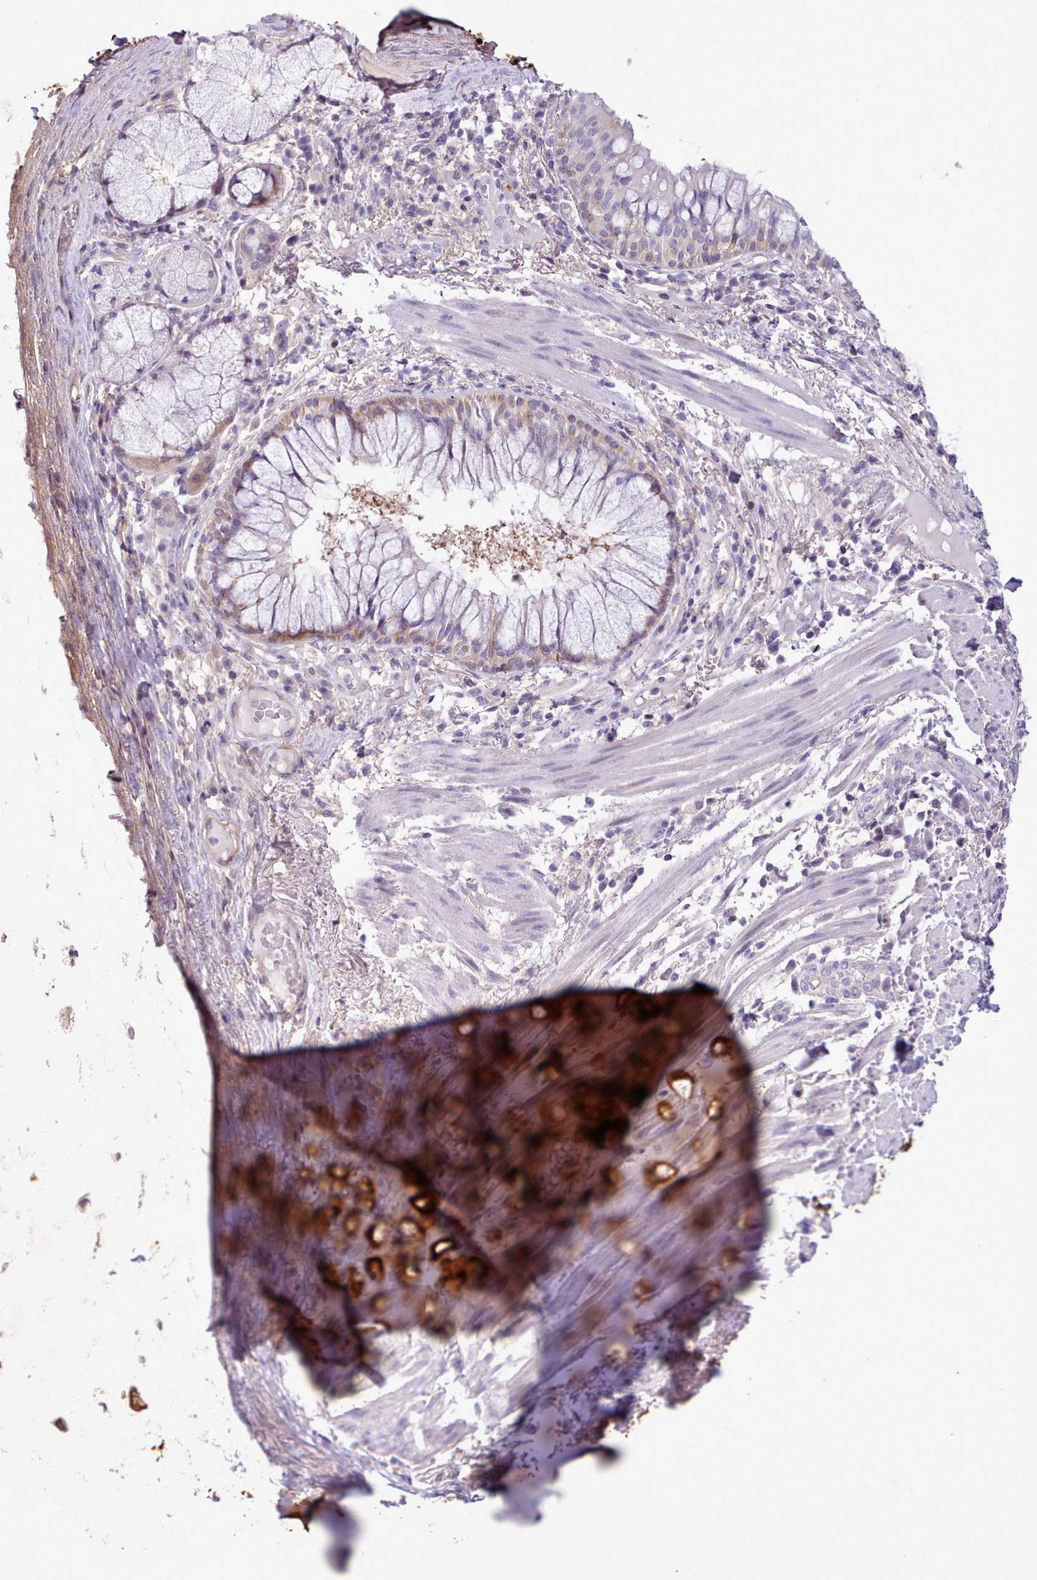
{"staining": {"intensity": "strong", "quantity": ">75%", "location": "cytoplasmic/membranous"}, "tissue": "soft tissue", "cell_type": "Chondrocytes", "image_type": "normal", "snomed": [{"axis": "morphology", "description": "Normal tissue, NOS"}, {"axis": "topography", "description": "Cartilage tissue"}, {"axis": "topography", "description": "Bronchus"}], "caption": "Soft tissue was stained to show a protein in brown. There is high levels of strong cytoplasmic/membranous expression in approximately >75% of chondrocytes.", "gene": "CYP2A13", "patient": {"sex": "male", "age": 56}}